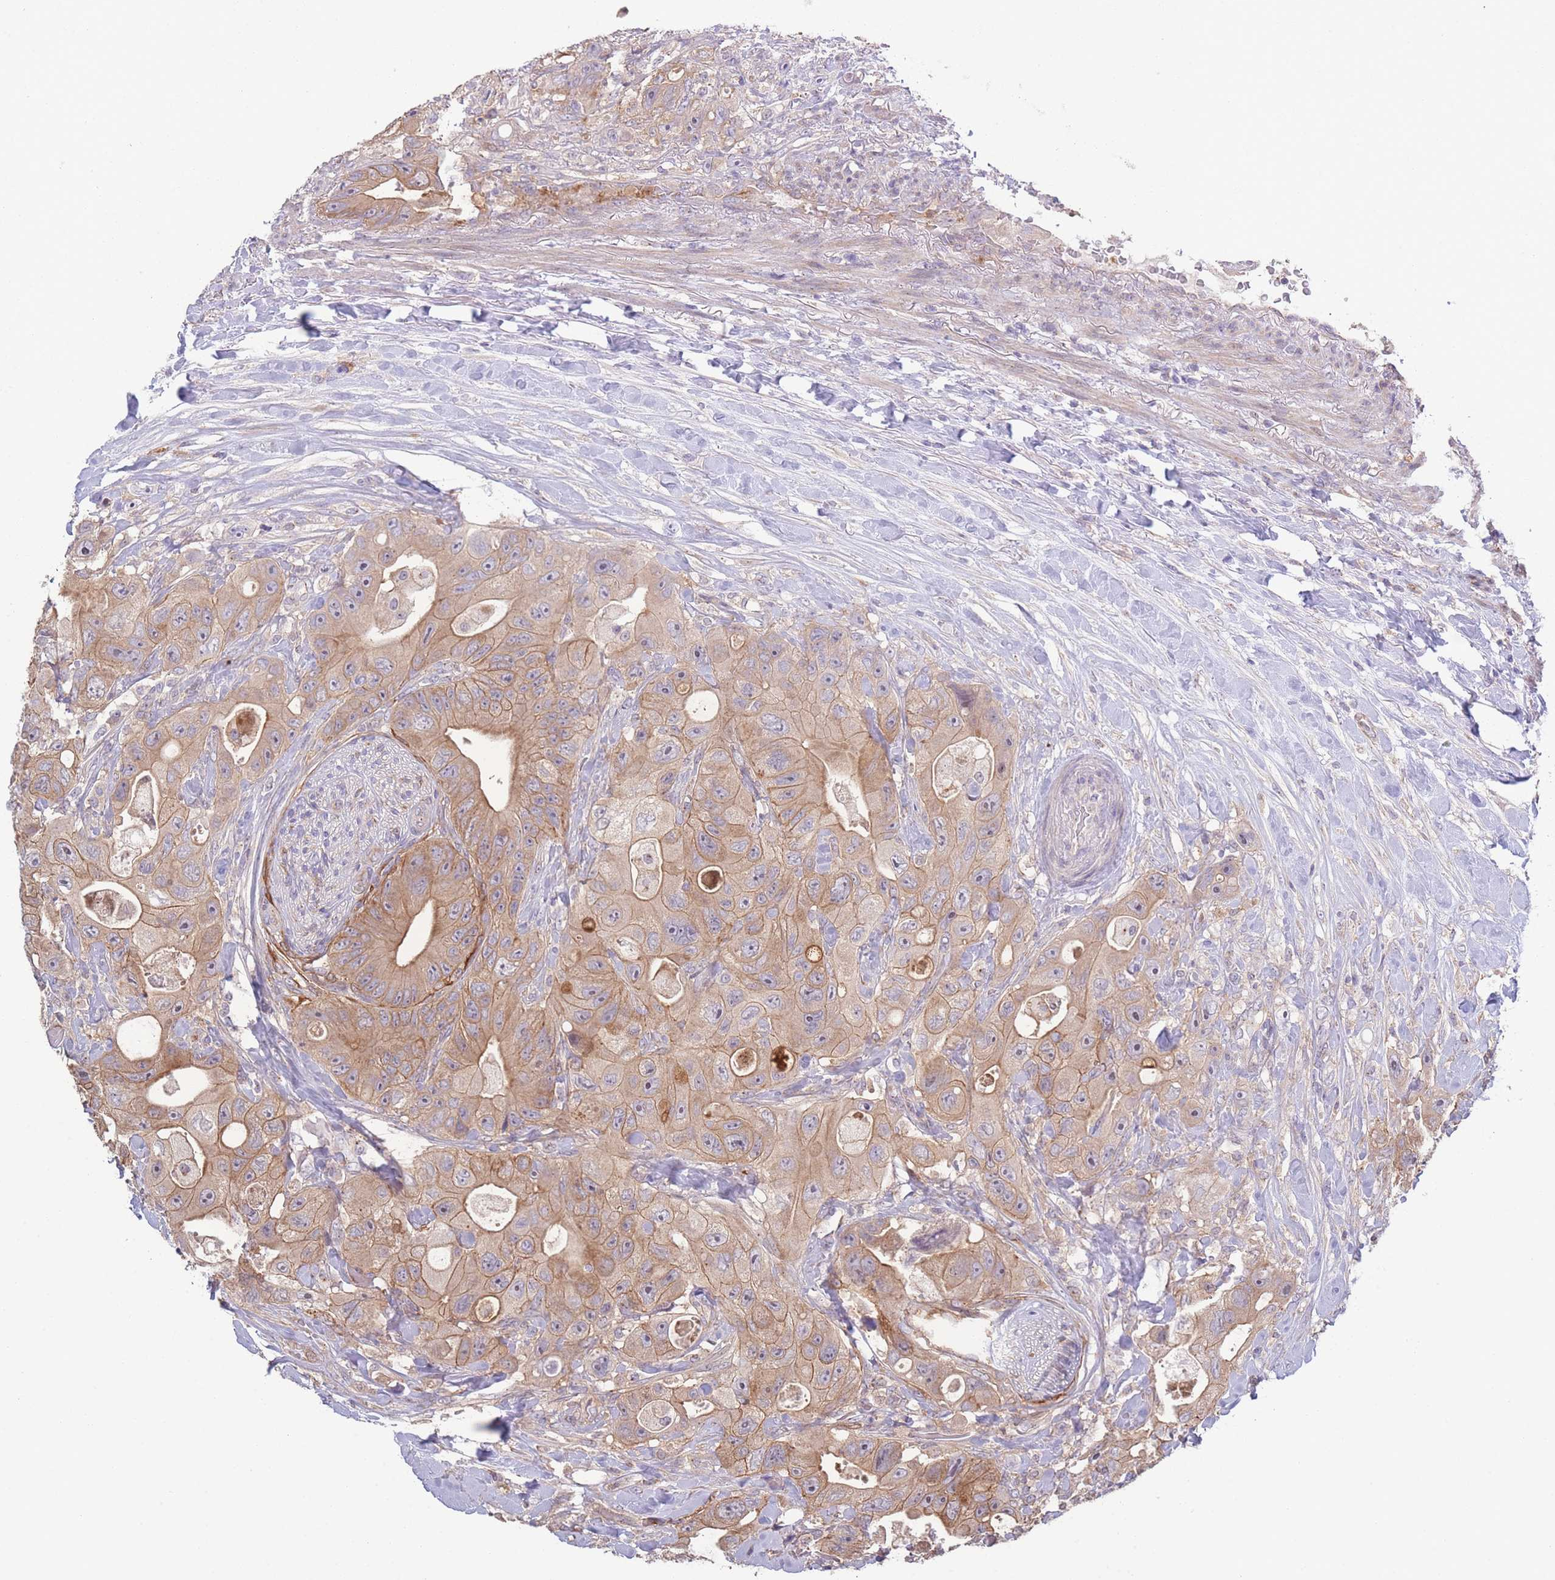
{"staining": {"intensity": "moderate", "quantity": ">75%", "location": "cytoplasmic/membranous"}, "tissue": "colorectal cancer", "cell_type": "Tumor cells", "image_type": "cancer", "snomed": [{"axis": "morphology", "description": "Adenocarcinoma, NOS"}, {"axis": "topography", "description": "Colon"}], "caption": "Protein expression analysis of human colorectal adenocarcinoma reveals moderate cytoplasmic/membranous positivity in approximately >75% of tumor cells.", "gene": "STEAP3", "patient": {"sex": "female", "age": 46}}